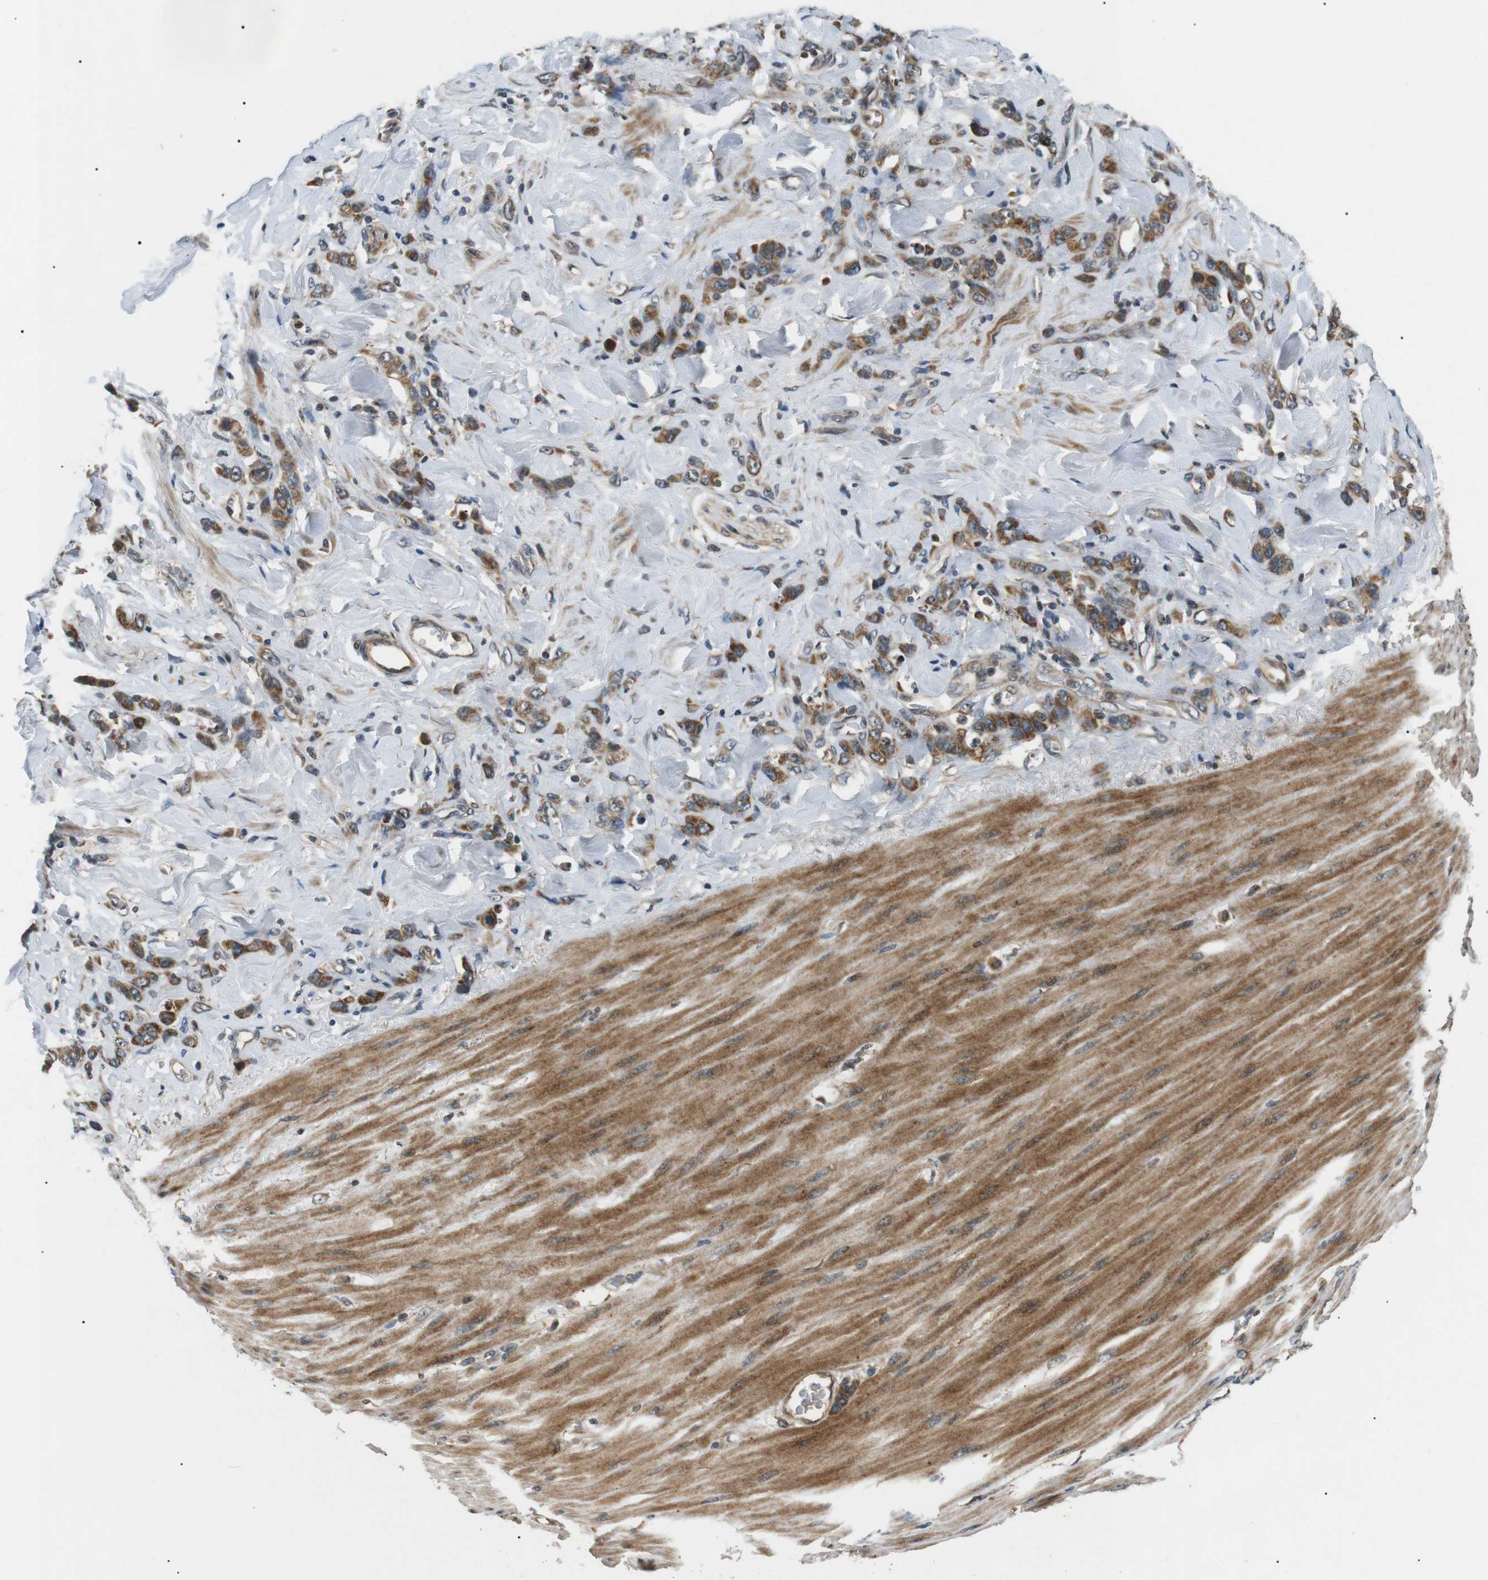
{"staining": {"intensity": "moderate", "quantity": ">75%", "location": "cytoplasmic/membranous"}, "tissue": "stomach cancer", "cell_type": "Tumor cells", "image_type": "cancer", "snomed": [{"axis": "morphology", "description": "Normal tissue, NOS"}, {"axis": "morphology", "description": "Adenocarcinoma, NOS"}, {"axis": "topography", "description": "Stomach"}], "caption": "A high-resolution image shows immunohistochemistry (IHC) staining of stomach adenocarcinoma, which reveals moderate cytoplasmic/membranous expression in approximately >75% of tumor cells. (DAB (3,3'-diaminobenzidine) IHC, brown staining for protein, blue staining for nuclei).", "gene": "HSPA13", "patient": {"sex": "male", "age": 82}}